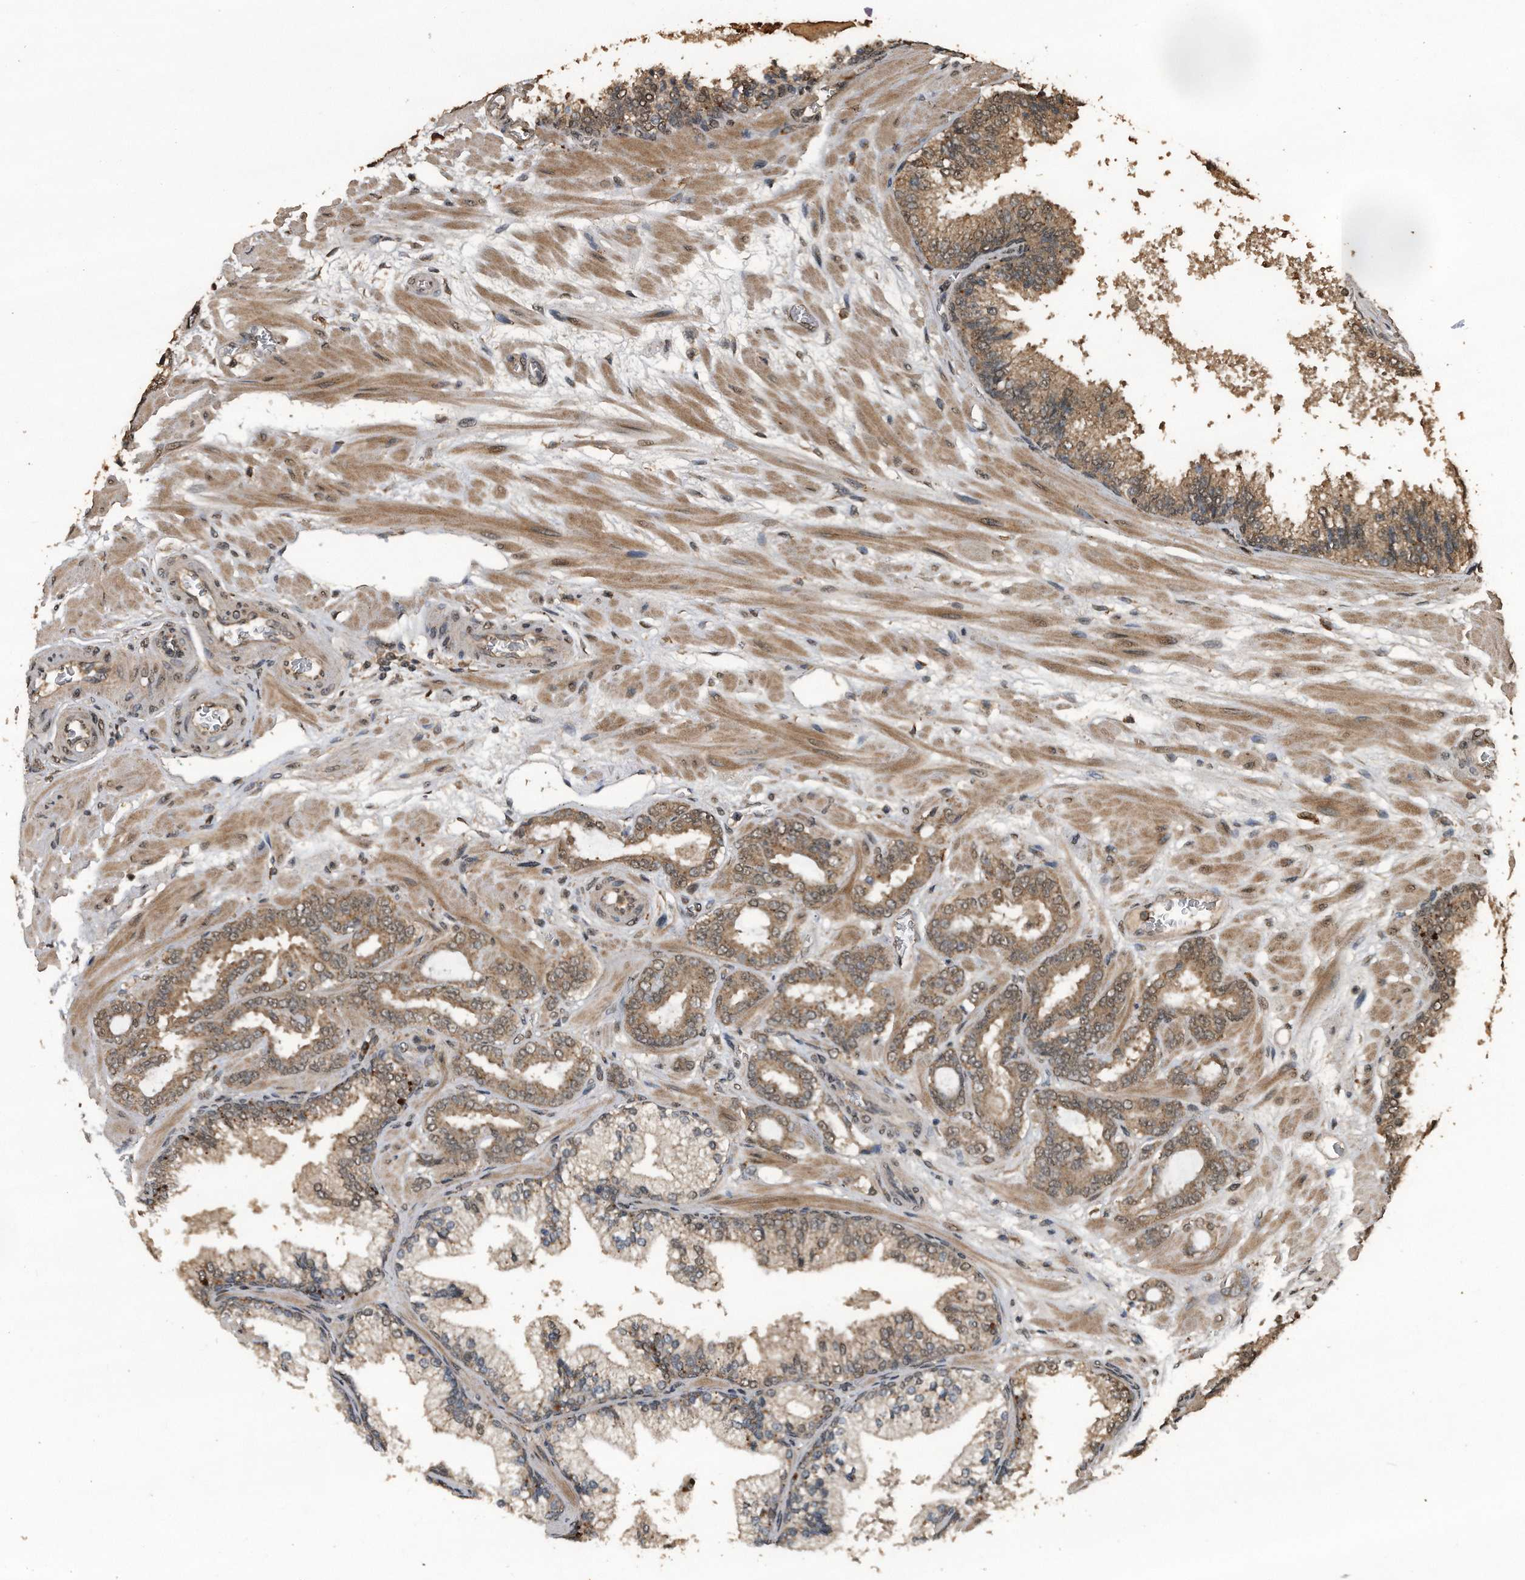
{"staining": {"intensity": "moderate", "quantity": ">75%", "location": "cytoplasmic/membranous"}, "tissue": "prostate cancer", "cell_type": "Tumor cells", "image_type": "cancer", "snomed": [{"axis": "morphology", "description": "Adenocarcinoma, Low grade"}, {"axis": "topography", "description": "Prostate"}], "caption": "Immunohistochemical staining of human prostate cancer (low-grade adenocarcinoma) demonstrates moderate cytoplasmic/membranous protein expression in approximately >75% of tumor cells.", "gene": "CRYZL1", "patient": {"sex": "male", "age": 63}}